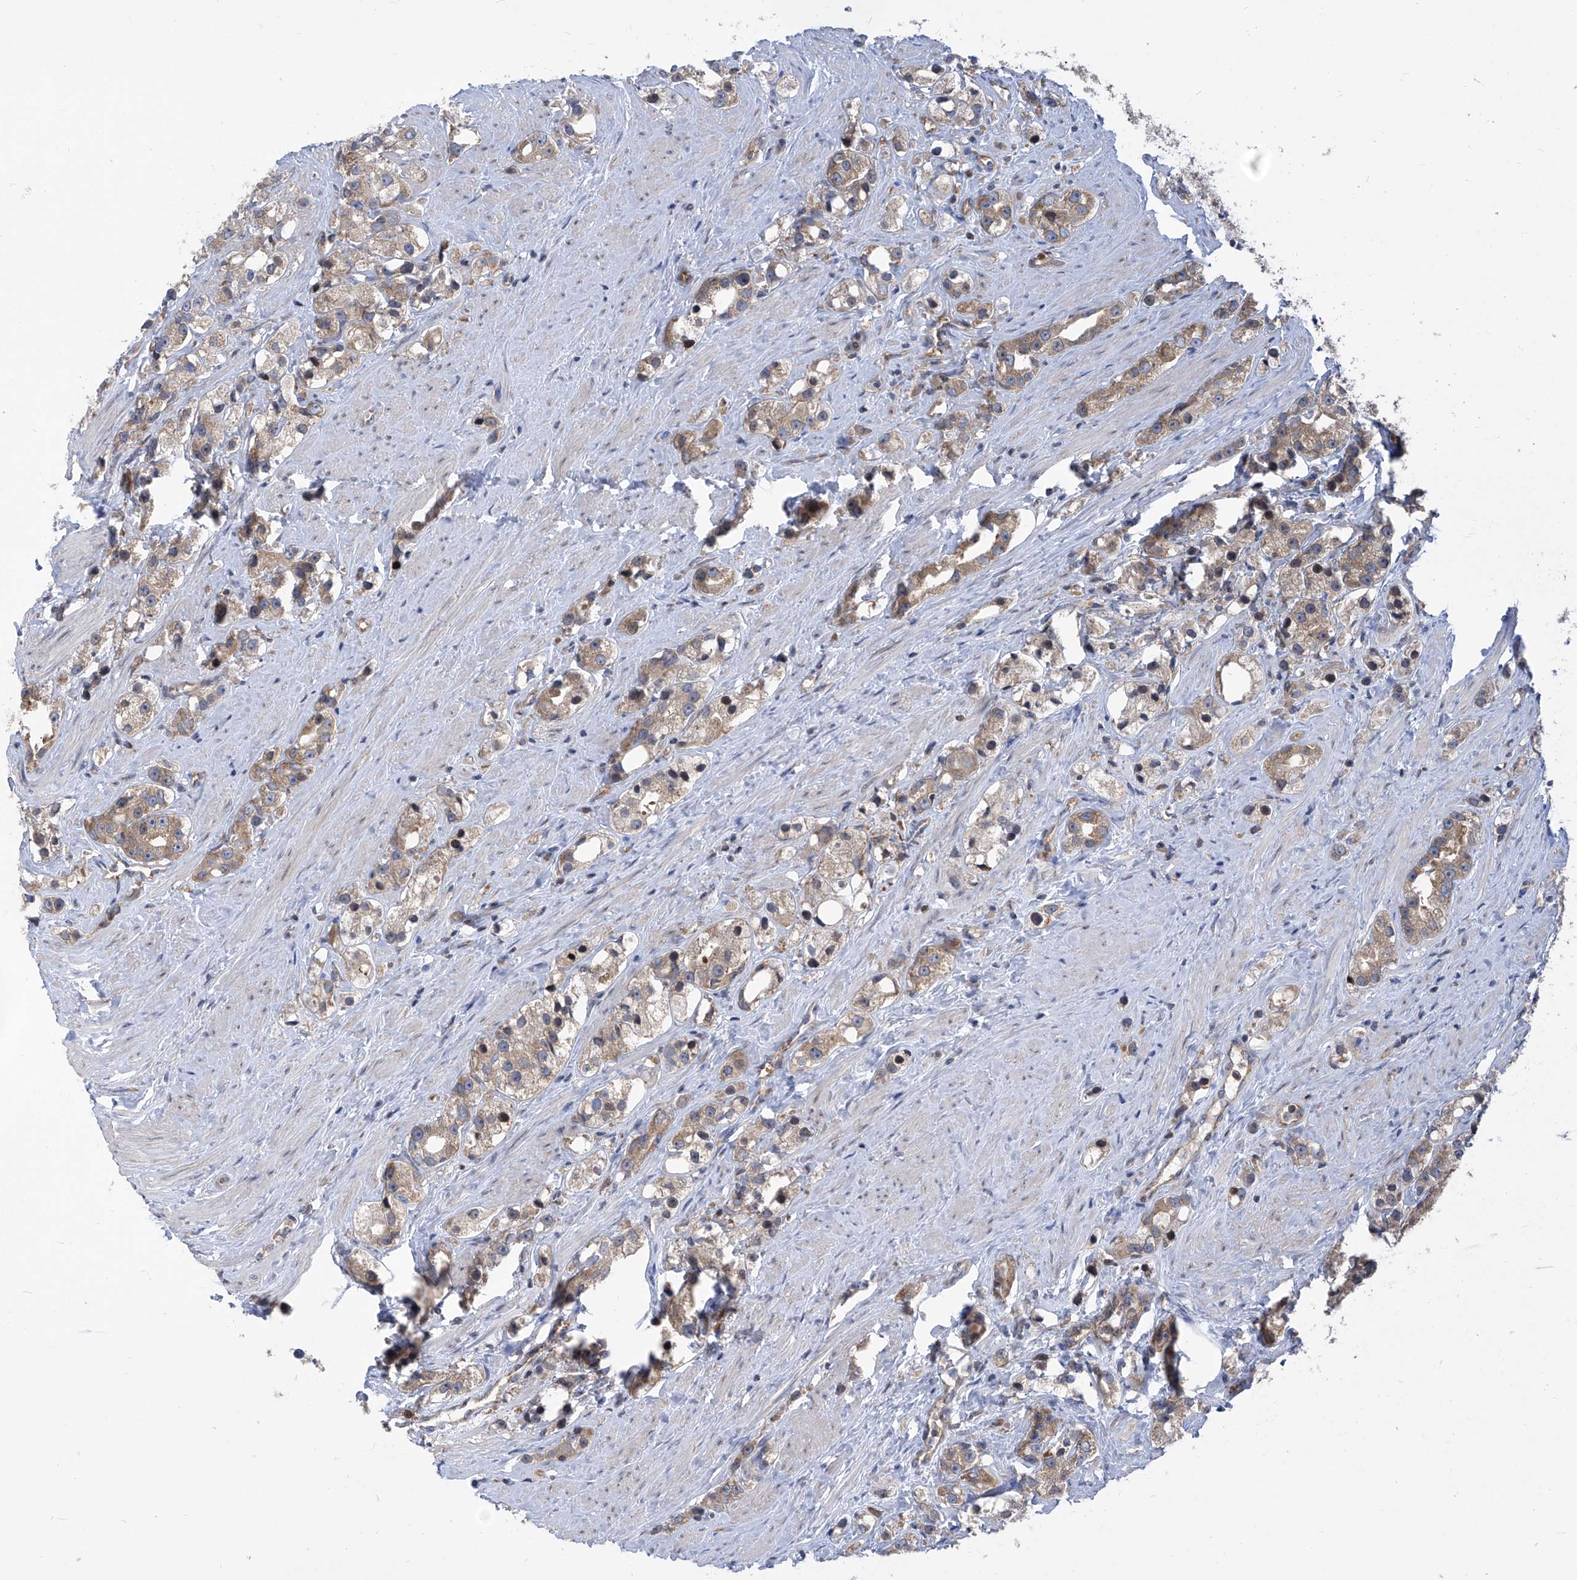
{"staining": {"intensity": "weak", "quantity": "25%-75%", "location": "cytoplasmic/membranous"}, "tissue": "prostate cancer", "cell_type": "Tumor cells", "image_type": "cancer", "snomed": [{"axis": "morphology", "description": "Adenocarcinoma, NOS"}, {"axis": "topography", "description": "Prostate"}], "caption": "An immunohistochemistry (IHC) photomicrograph of neoplastic tissue is shown. Protein staining in brown shows weak cytoplasmic/membranous positivity in prostate cancer (adenocarcinoma) within tumor cells.", "gene": "EIF3M", "patient": {"sex": "male", "age": 79}}